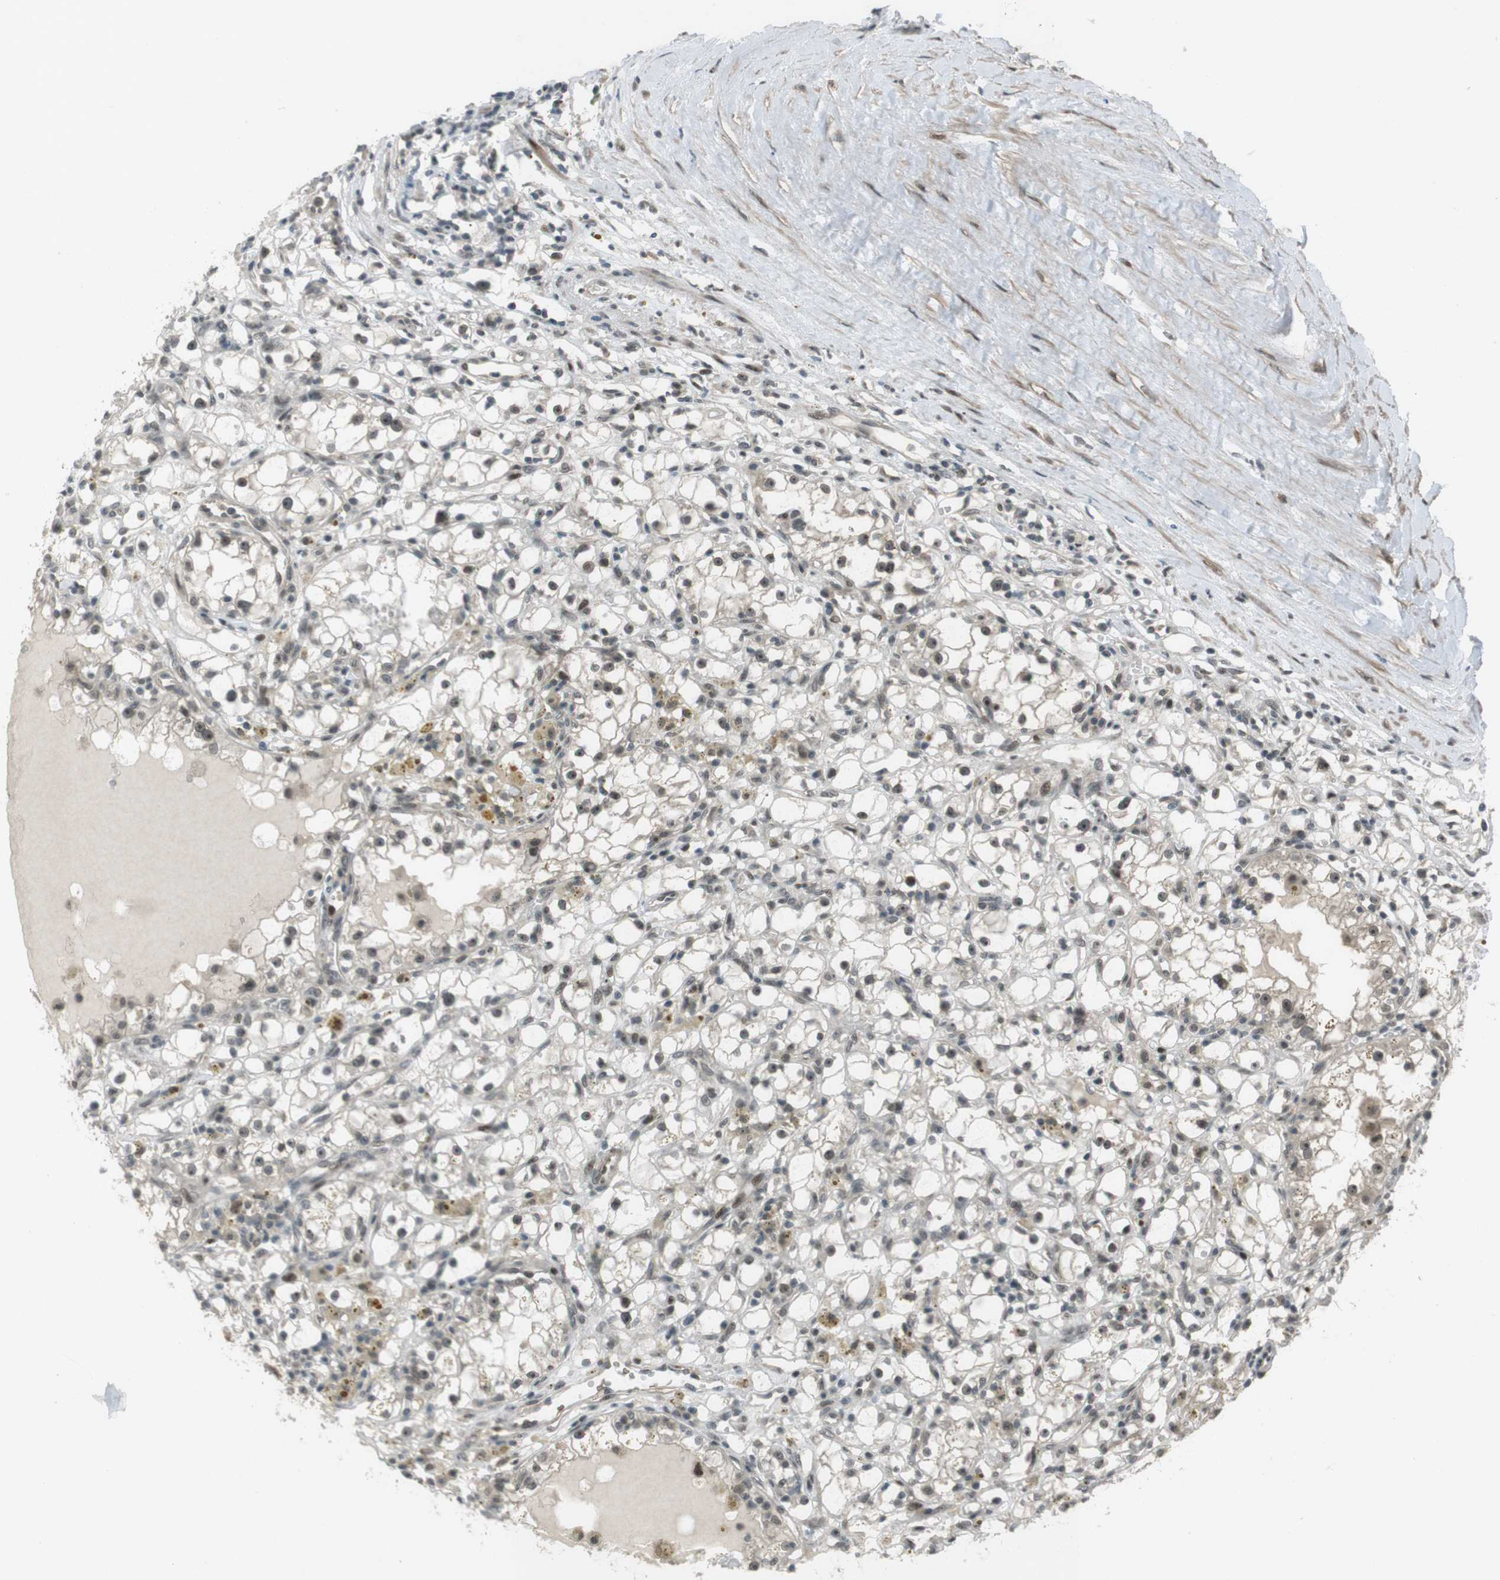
{"staining": {"intensity": "weak", "quantity": "25%-75%", "location": "cytoplasmic/membranous,nuclear"}, "tissue": "renal cancer", "cell_type": "Tumor cells", "image_type": "cancer", "snomed": [{"axis": "morphology", "description": "Adenocarcinoma, NOS"}, {"axis": "topography", "description": "Kidney"}], "caption": "Weak cytoplasmic/membranous and nuclear positivity is appreciated in approximately 25%-75% of tumor cells in renal adenocarcinoma.", "gene": "SLITRK5", "patient": {"sex": "male", "age": 56}}